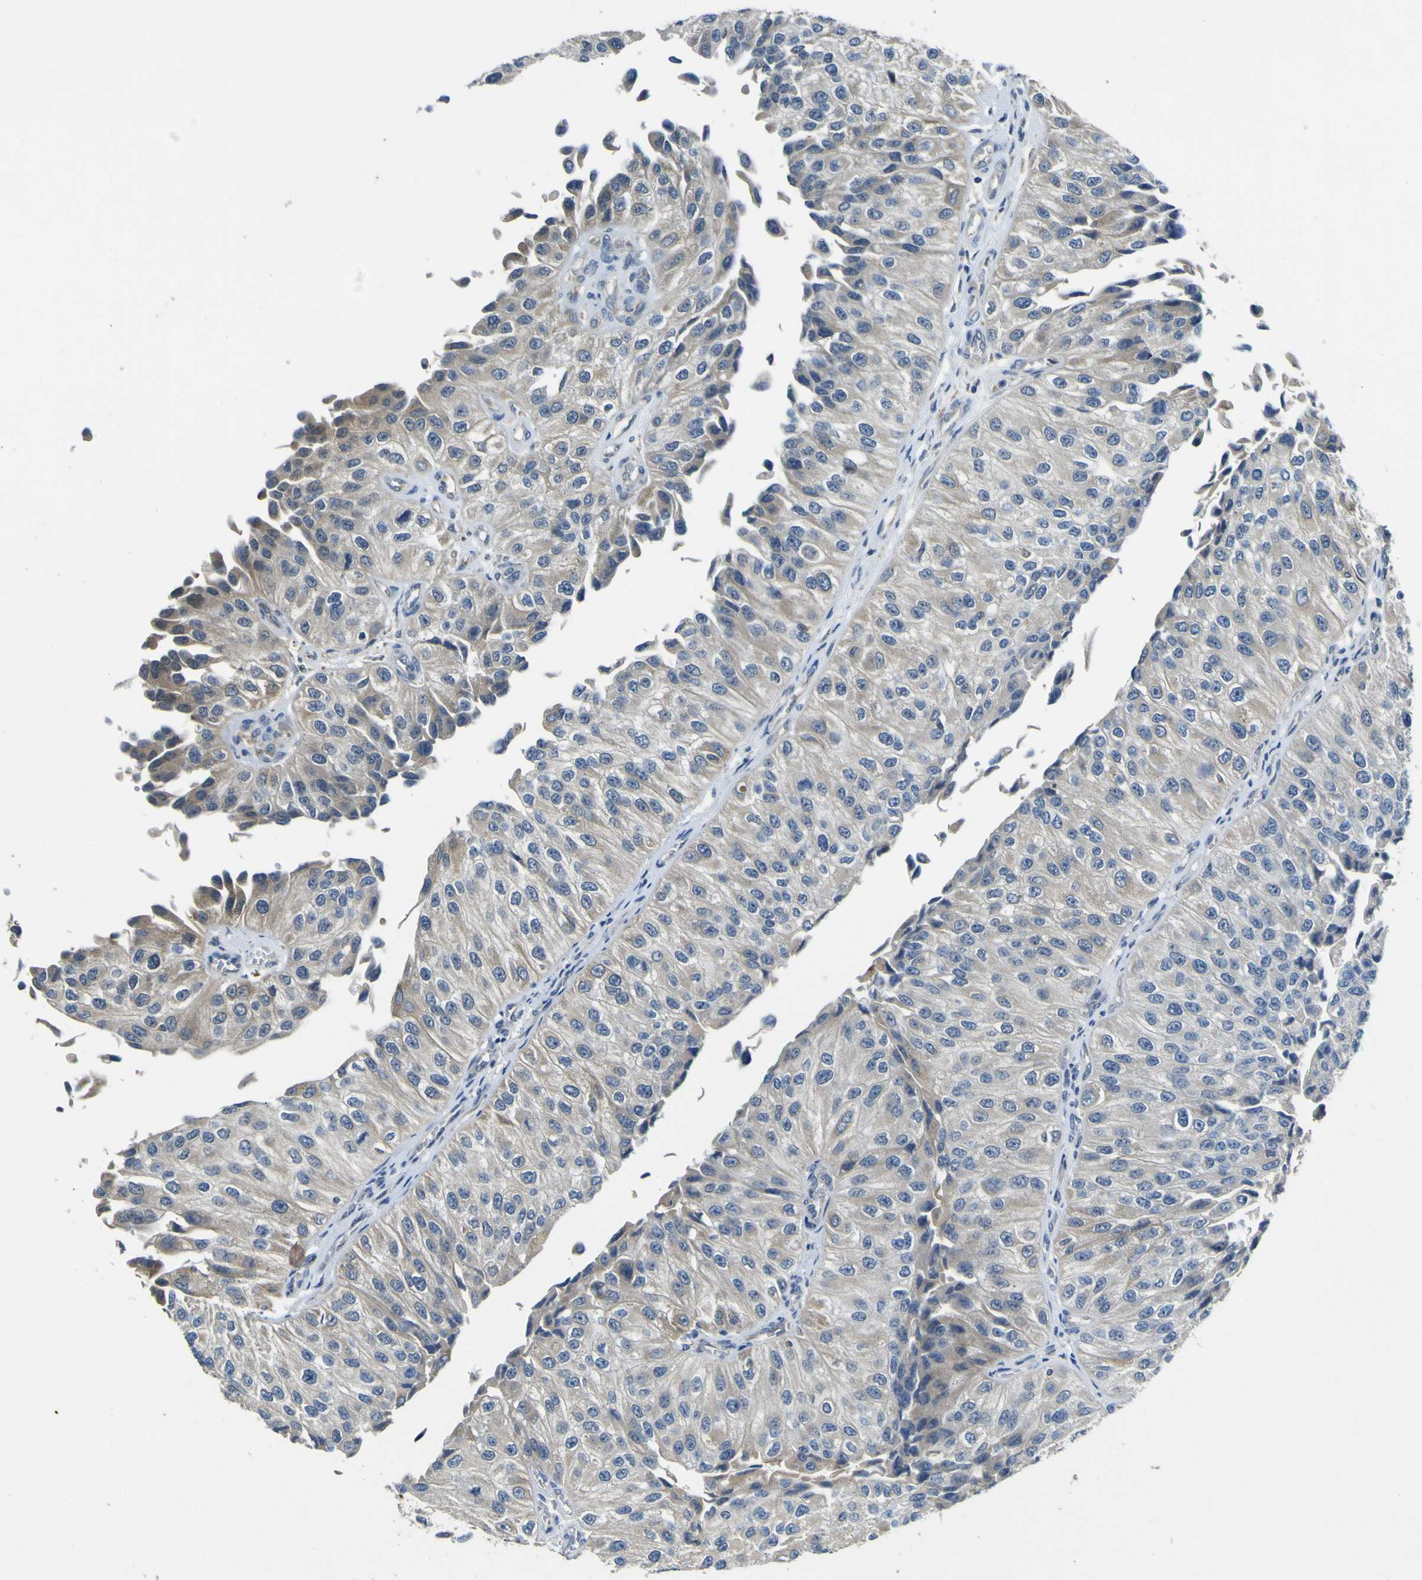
{"staining": {"intensity": "weak", "quantity": "<25%", "location": "cytoplasmic/membranous"}, "tissue": "urothelial cancer", "cell_type": "Tumor cells", "image_type": "cancer", "snomed": [{"axis": "morphology", "description": "Urothelial carcinoma, High grade"}, {"axis": "topography", "description": "Kidney"}, {"axis": "topography", "description": "Urinary bladder"}], "caption": "Immunohistochemistry (IHC) histopathology image of high-grade urothelial carcinoma stained for a protein (brown), which shows no staining in tumor cells.", "gene": "LDLR", "patient": {"sex": "male", "age": 77}}